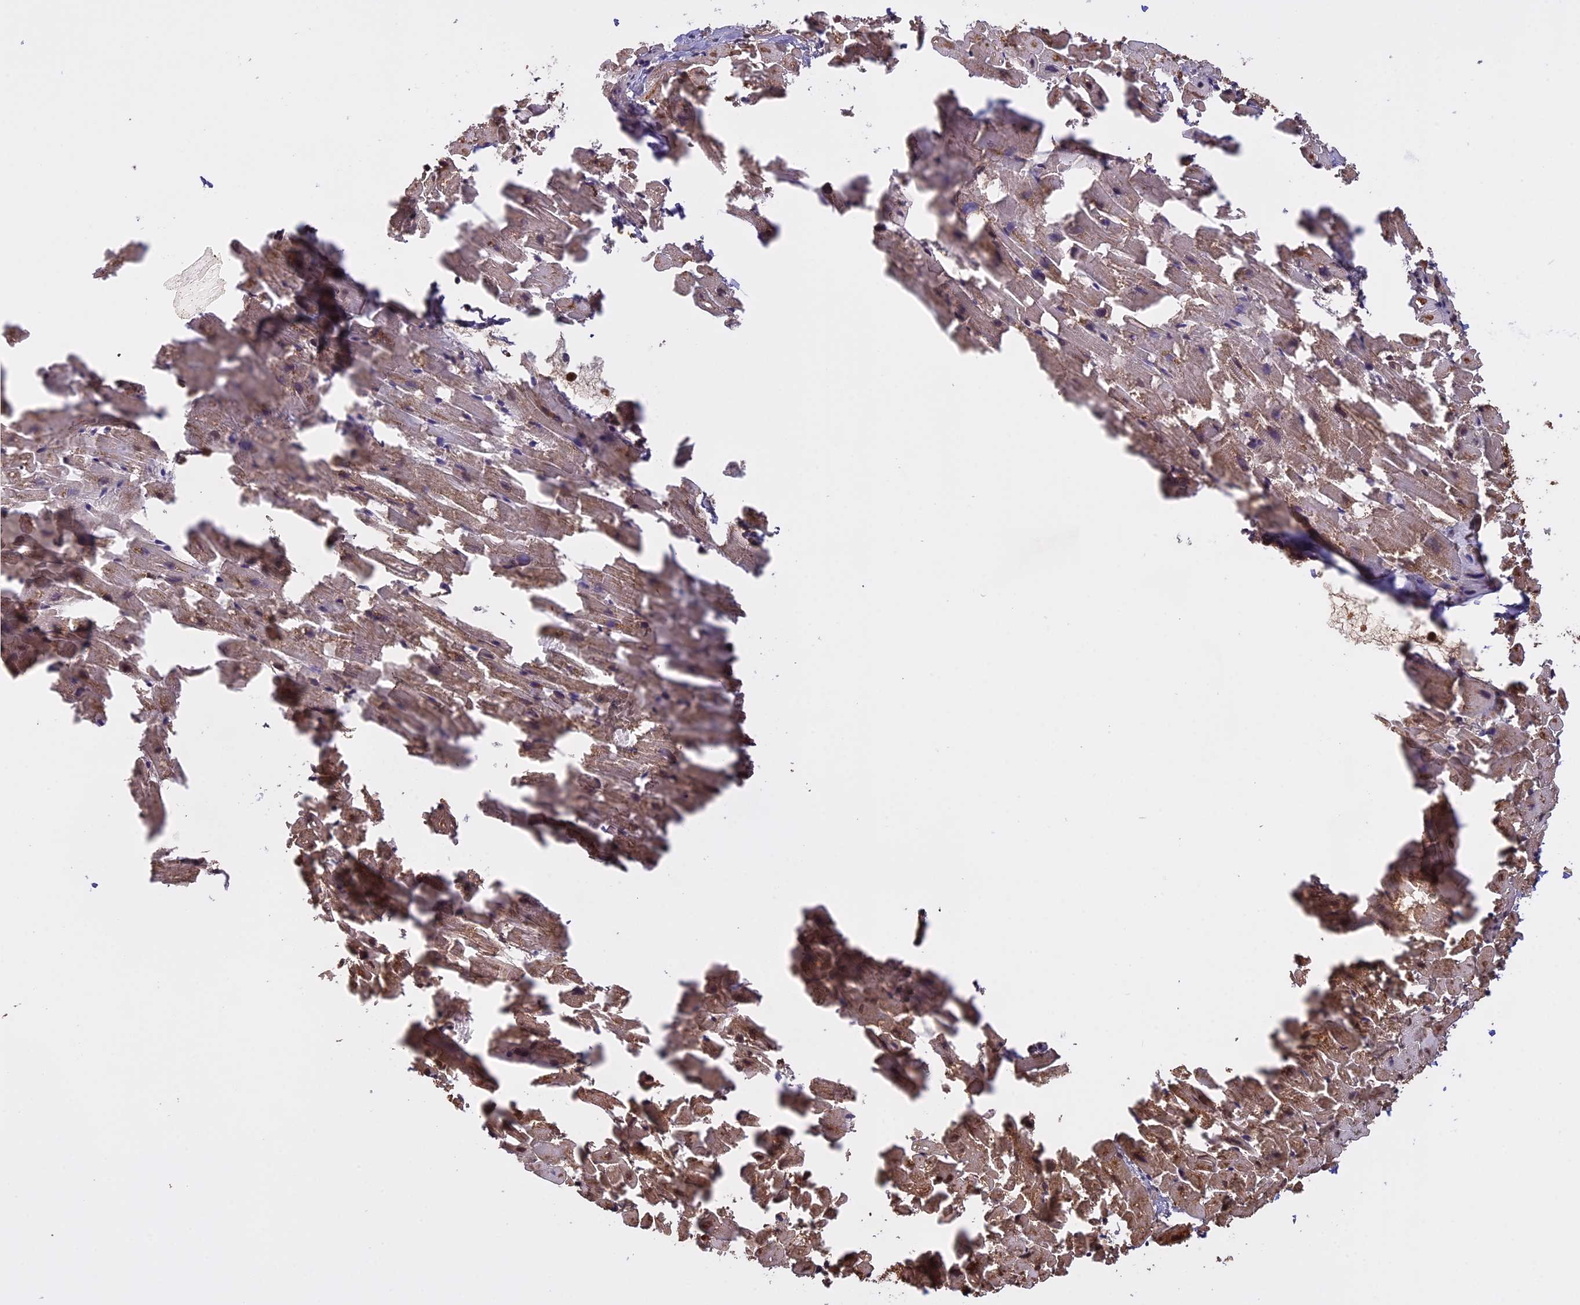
{"staining": {"intensity": "moderate", "quantity": ">75%", "location": "cytoplasmic/membranous"}, "tissue": "heart muscle", "cell_type": "Cardiomyocytes", "image_type": "normal", "snomed": [{"axis": "morphology", "description": "Normal tissue, NOS"}, {"axis": "topography", "description": "Heart"}], "caption": "An image of heart muscle stained for a protein shows moderate cytoplasmic/membranous brown staining in cardiomyocytes. The protein of interest is shown in brown color, while the nuclei are stained blue.", "gene": "KCNG1", "patient": {"sex": "female", "age": 64}}